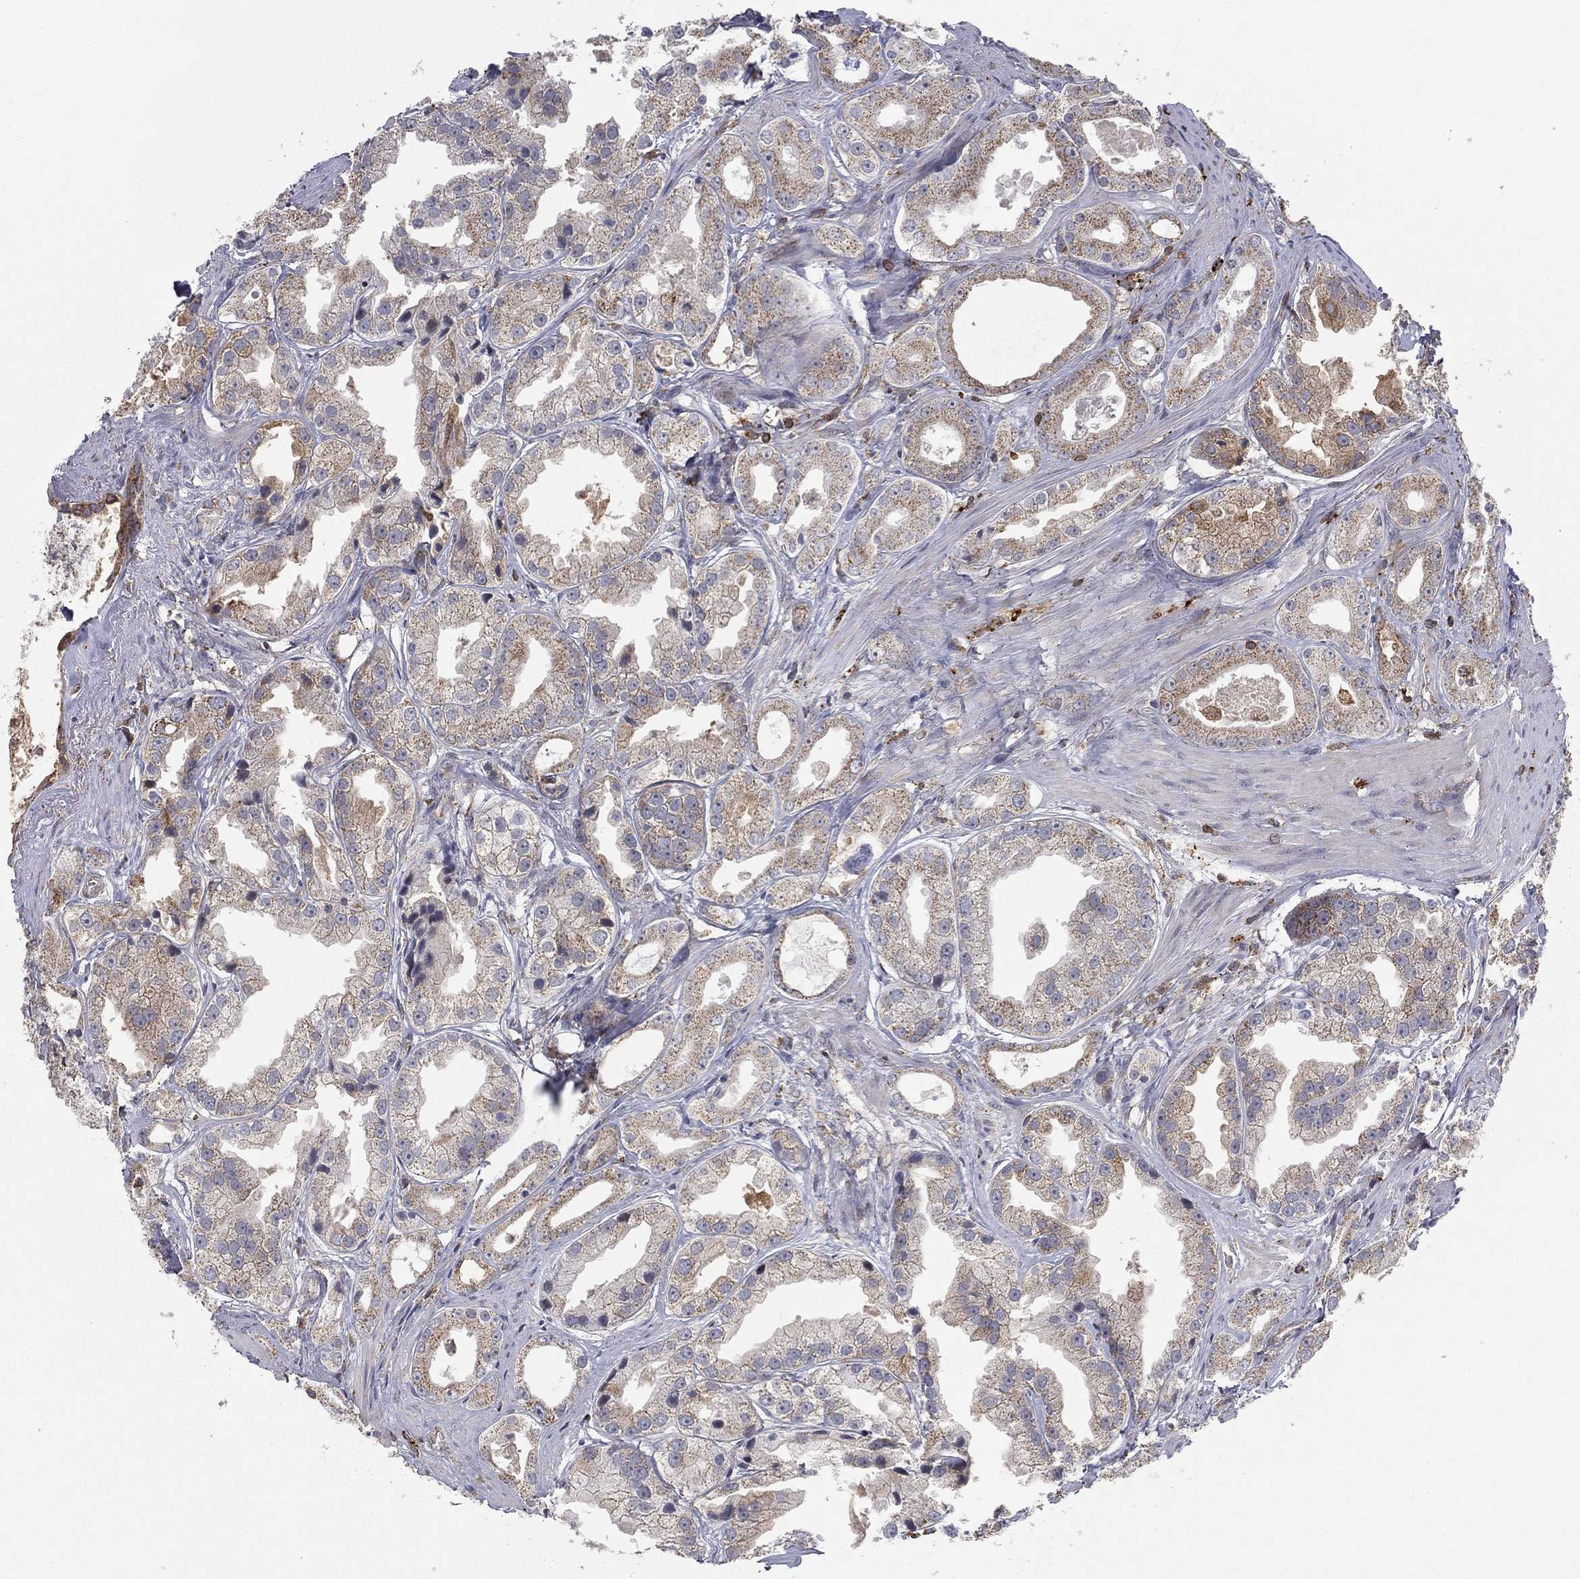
{"staining": {"intensity": "moderate", "quantity": "25%-75%", "location": "cytoplasmic/membranous"}, "tissue": "prostate cancer", "cell_type": "Tumor cells", "image_type": "cancer", "snomed": [{"axis": "morphology", "description": "Adenocarcinoma, NOS"}, {"axis": "topography", "description": "Prostate"}], "caption": "DAB (3,3'-diaminobenzidine) immunohistochemical staining of prostate cancer exhibits moderate cytoplasmic/membranous protein expression in approximately 25%-75% of tumor cells.", "gene": "RIN3", "patient": {"sex": "male", "age": 61}}